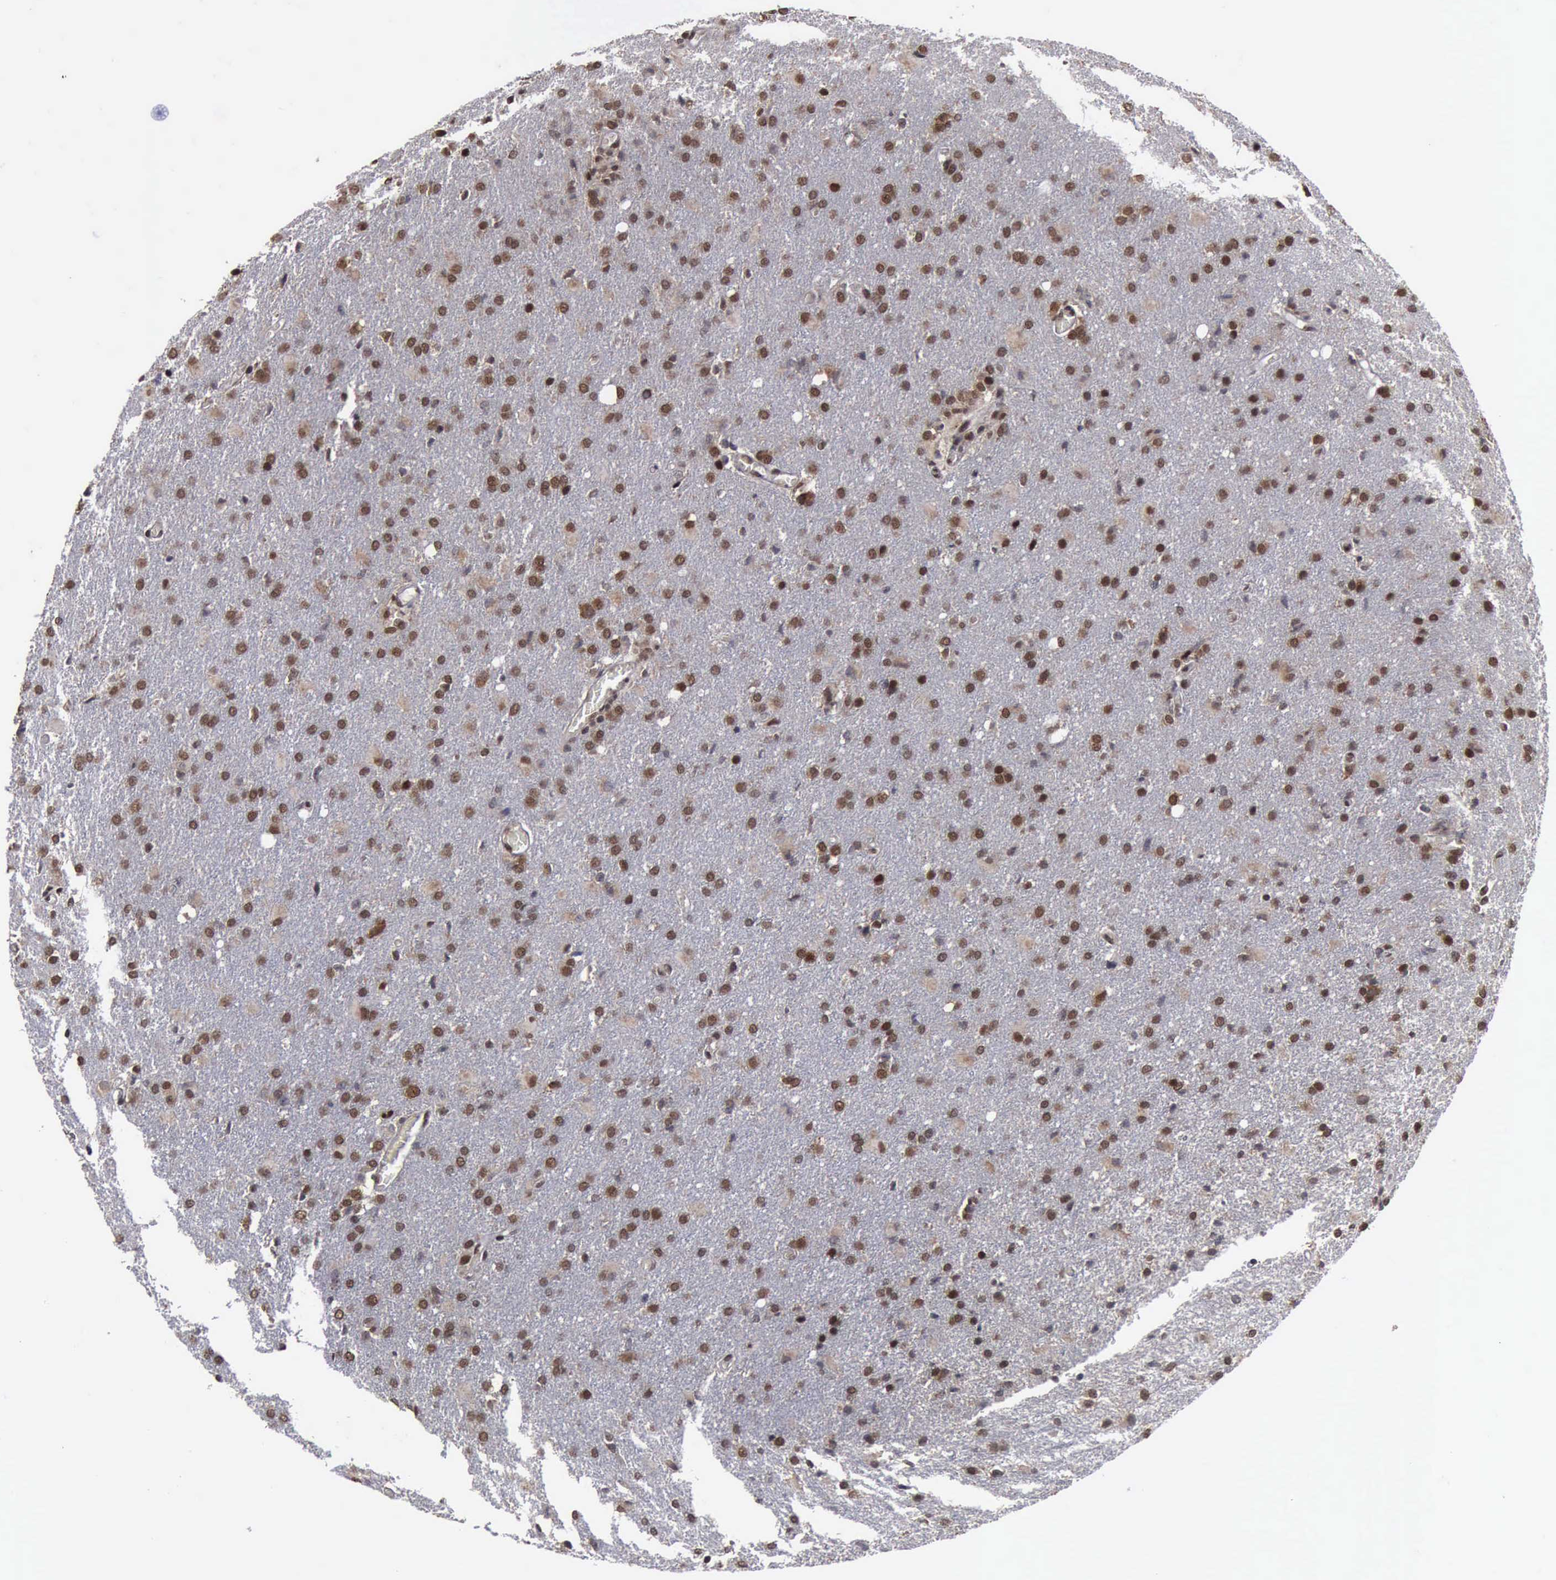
{"staining": {"intensity": "moderate", "quantity": ">75%", "location": "cytoplasmic/membranous,nuclear"}, "tissue": "glioma", "cell_type": "Tumor cells", "image_type": "cancer", "snomed": [{"axis": "morphology", "description": "Glioma, malignant, High grade"}, {"axis": "topography", "description": "Brain"}], "caption": "Tumor cells exhibit medium levels of moderate cytoplasmic/membranous and nuclear positivity in approximately >75% of cells in glioma.", "gene": "RTCB", "patient": {"sex": "male", "age": 68}}